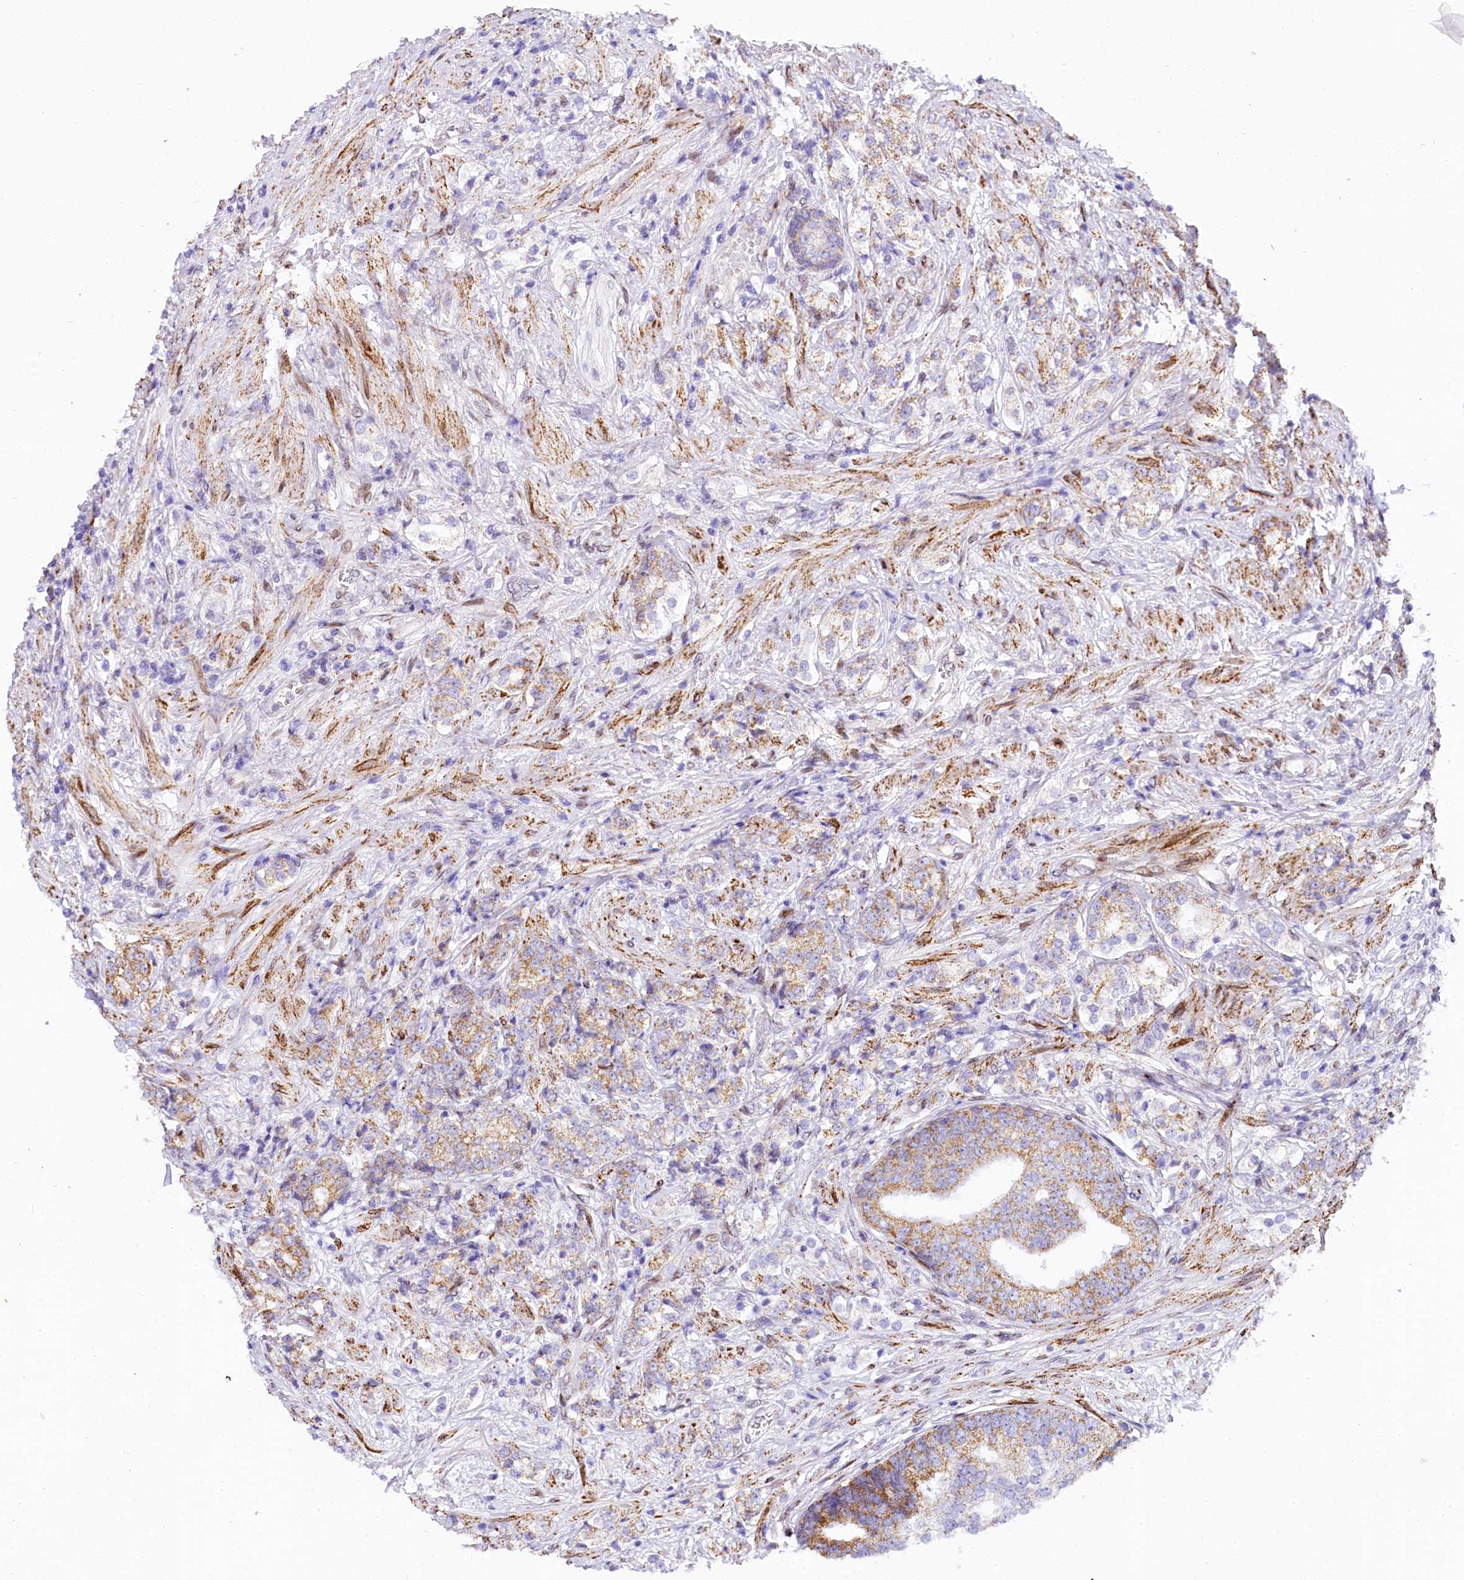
{"staining": {"intensity": "weak", "quantity": "25%-75%", "location": "cytoplasmic/membranous"}, "tissue": "prostate cancer", "cell_type": "Tumor cells", "image_type": "cancer", "snomed": [{"axis": "morphology", "description": "Adenocarcinoma, High grade"}, {"axis": "topography", "description": "Prostate"}], "caption": "Immunohistochemistry histopathology image of prostate cancer stained for a protein (brown), which reveals low levels of weak cytoplasmic/membranous positivity in approximately 25%-75% of tumor cells.", "gene": "PPIP5K2", "patient": {"sex": "male", "age": 69}}